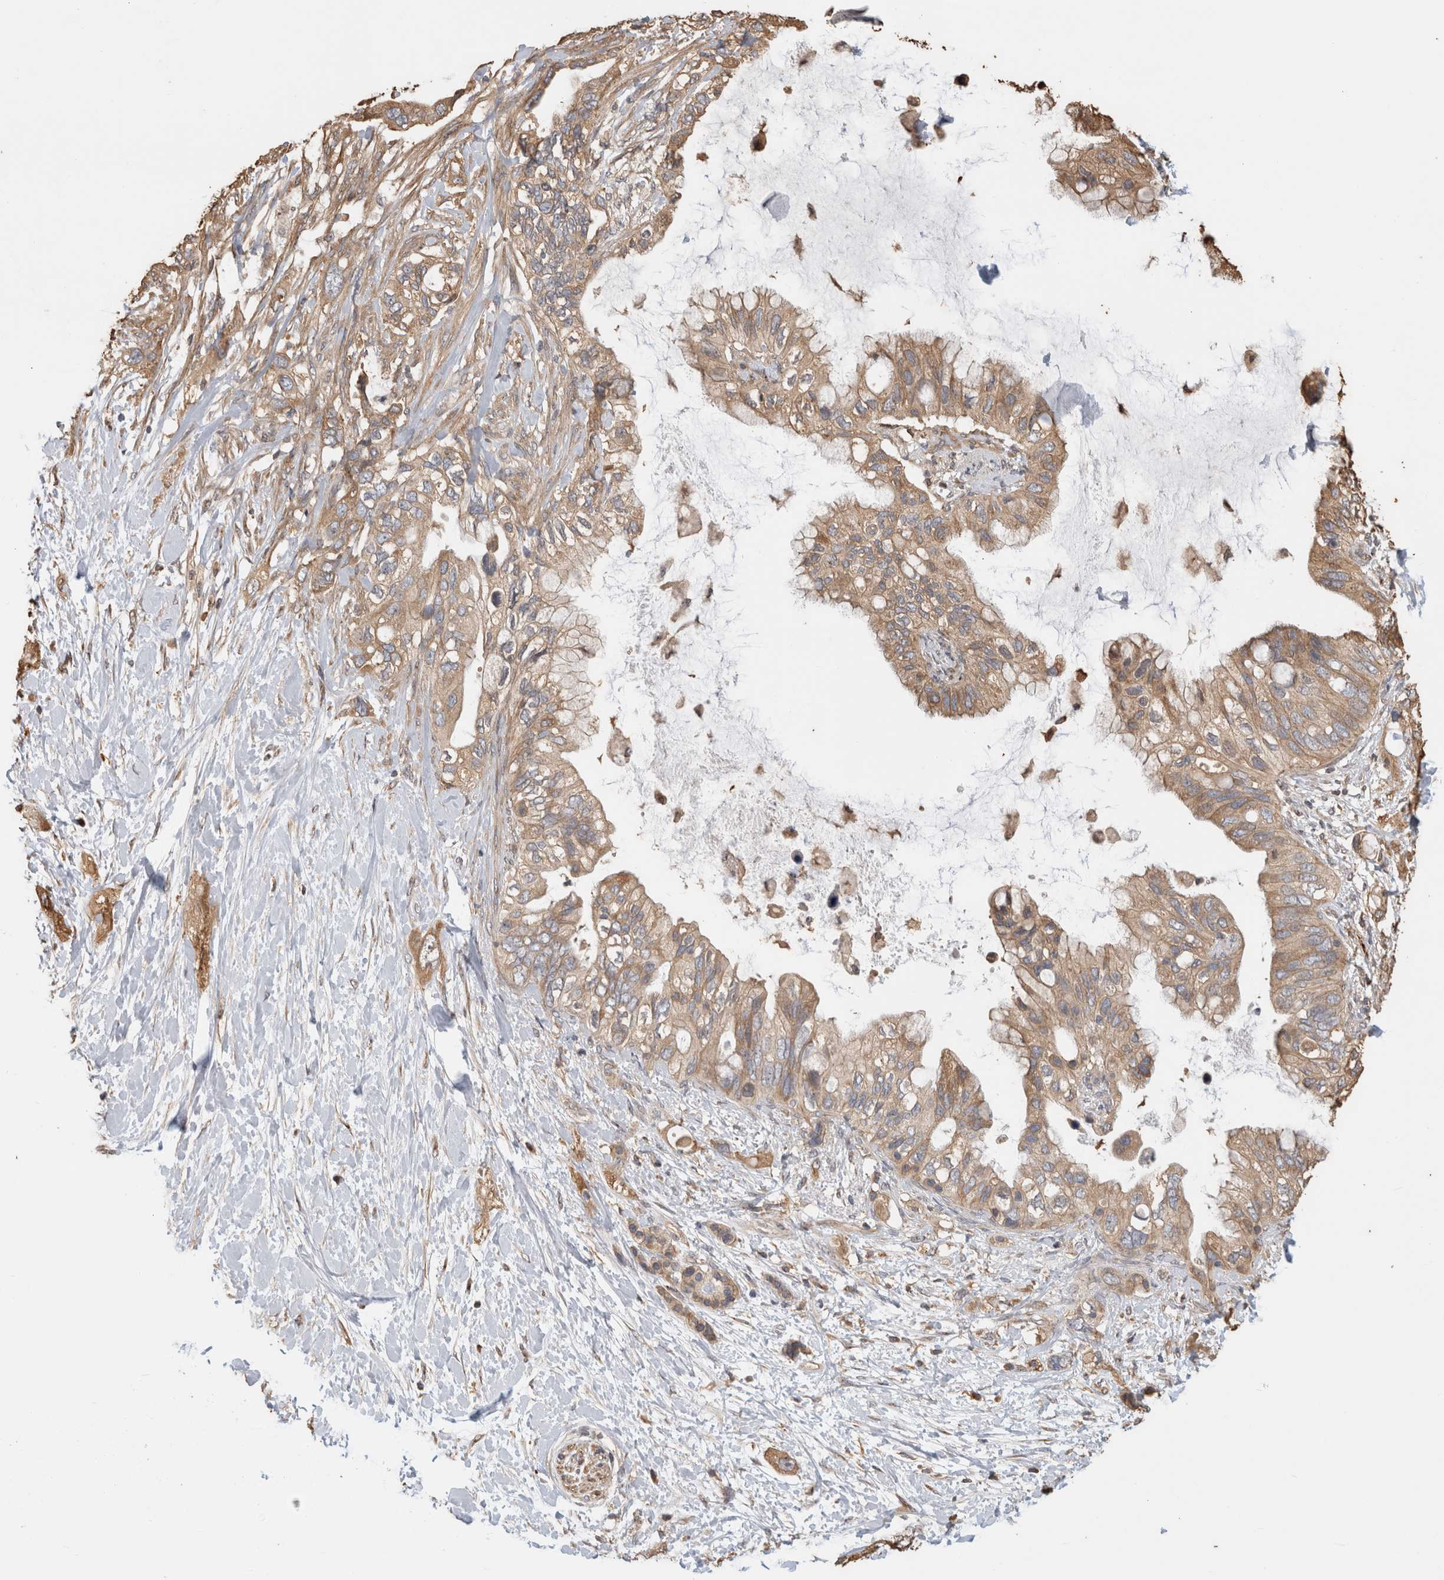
{"staining": {"intensity": "moderate", "quantity": ">75%", "location": "cytoplasmic/membranous"}, "tissue": "pancreatic cancer", "cell_type": "Tumor cells", "image_type": "cancer", "snomed": [{"axis": "morphology", "description": "Adenocarcinoma, NOS"}, {"axis": "topography", "description": "Pancreas"}], "caption": "Moderate cytoplasmic/membranous staining for a protein is identified in approximately >75% of tumor cells of pancreatic cancer using immunohistochemistry (IHC).", "gene": "CLIP1", "patient": {"sex": "female", "age": 56}}